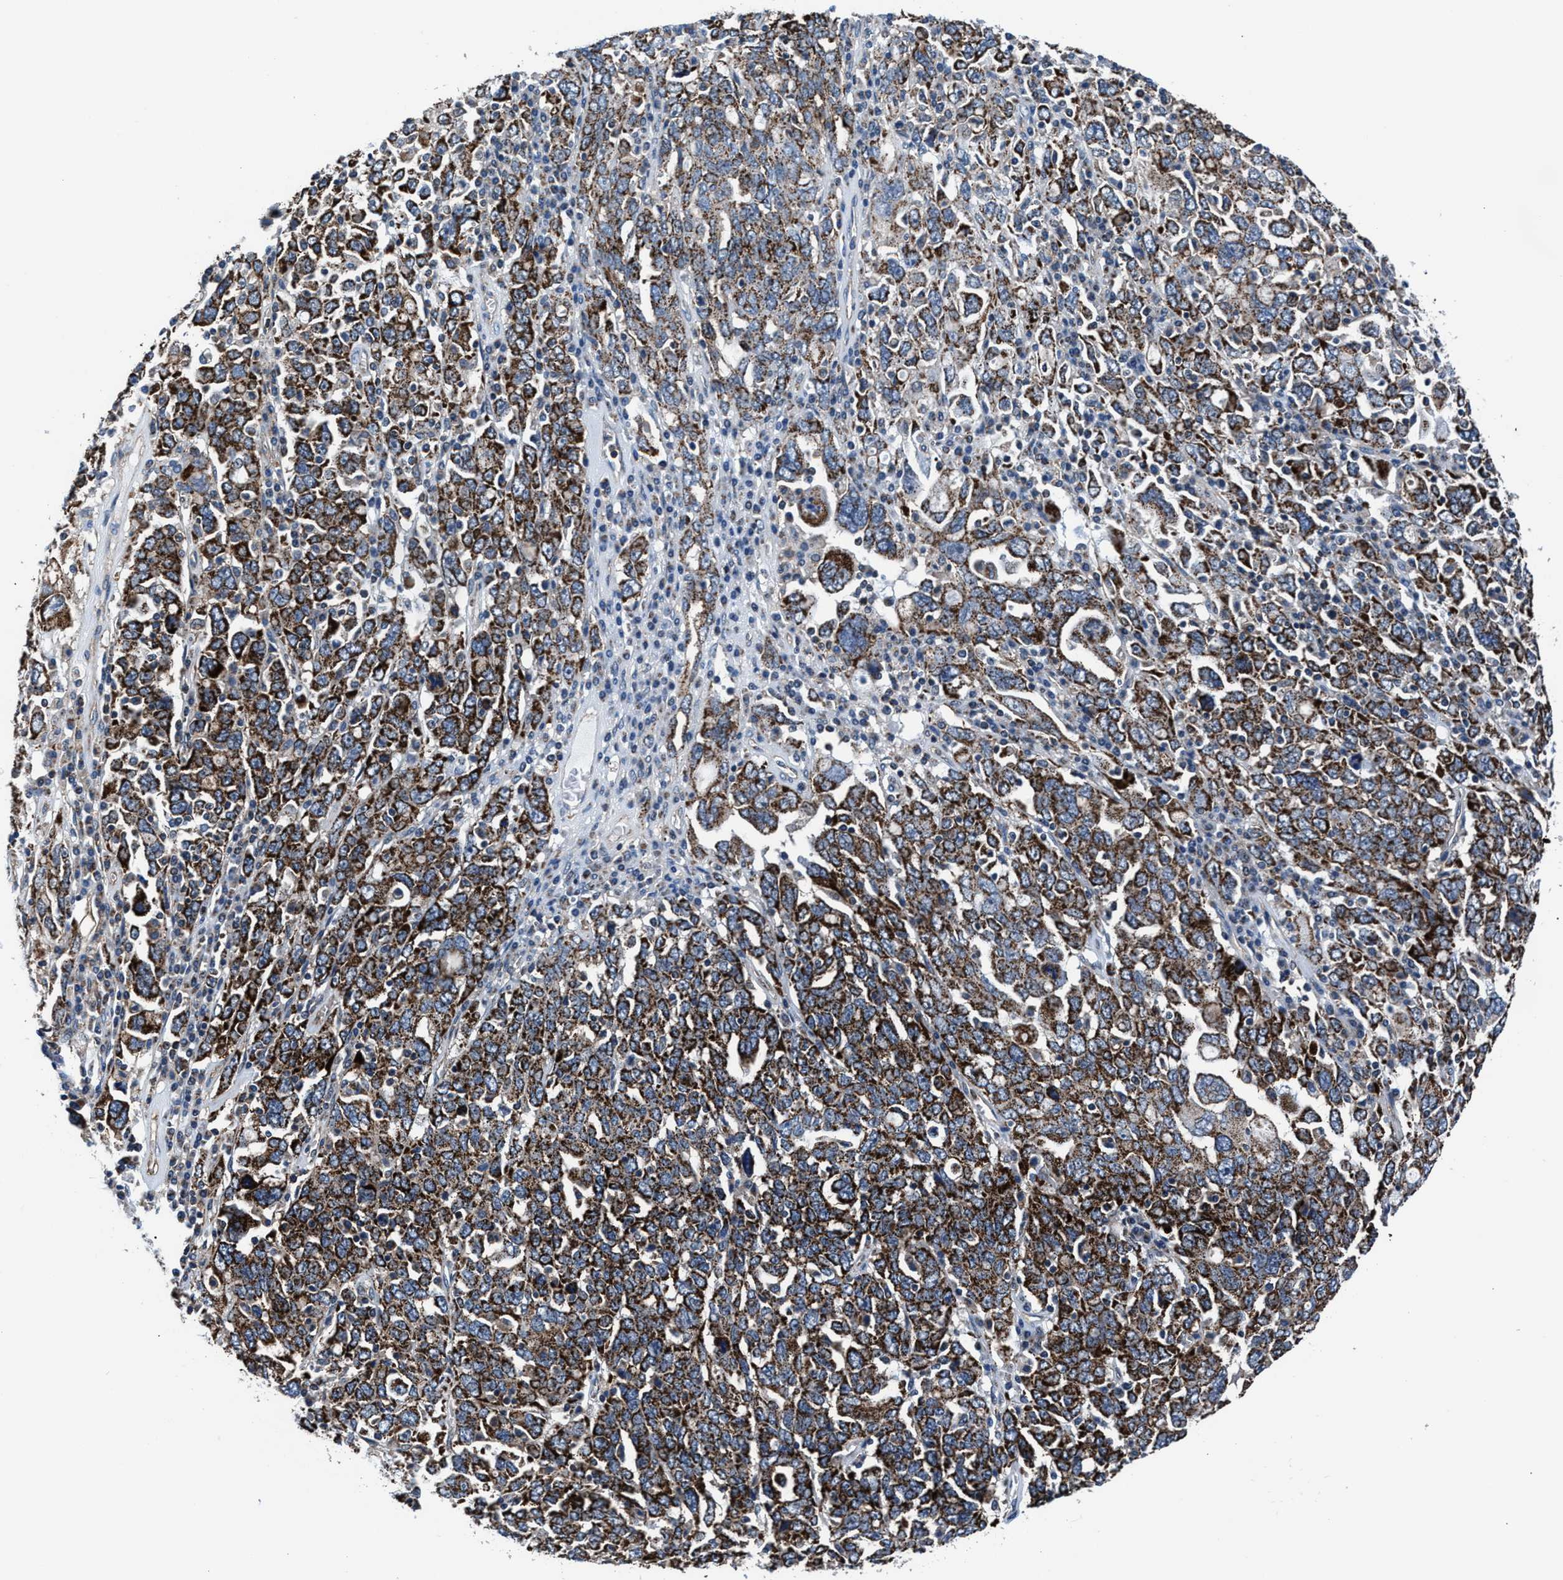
{"staining": {"intensity": "strong", "quantity": ">75%", "location": "cytoplasmic/membranous"}, "tissue": "ovarian cancer", "cell_type": "Tumor cells", "image_type": "cancer", "snomed": [{"axis": "morphology", "description": "Carcinoma, endometroid"}, {"axis": "topography", "description": "Ovary"}], "caption": "There is high levels of strong cytoplasmic/membranous staining in tumor cells of ovarian cancer (endometroid carcinoma), as demonstrated by immunohistochemical staining (brown color).", "gene": "NKTR", "patient": {"sex": "female", "age": 62}}